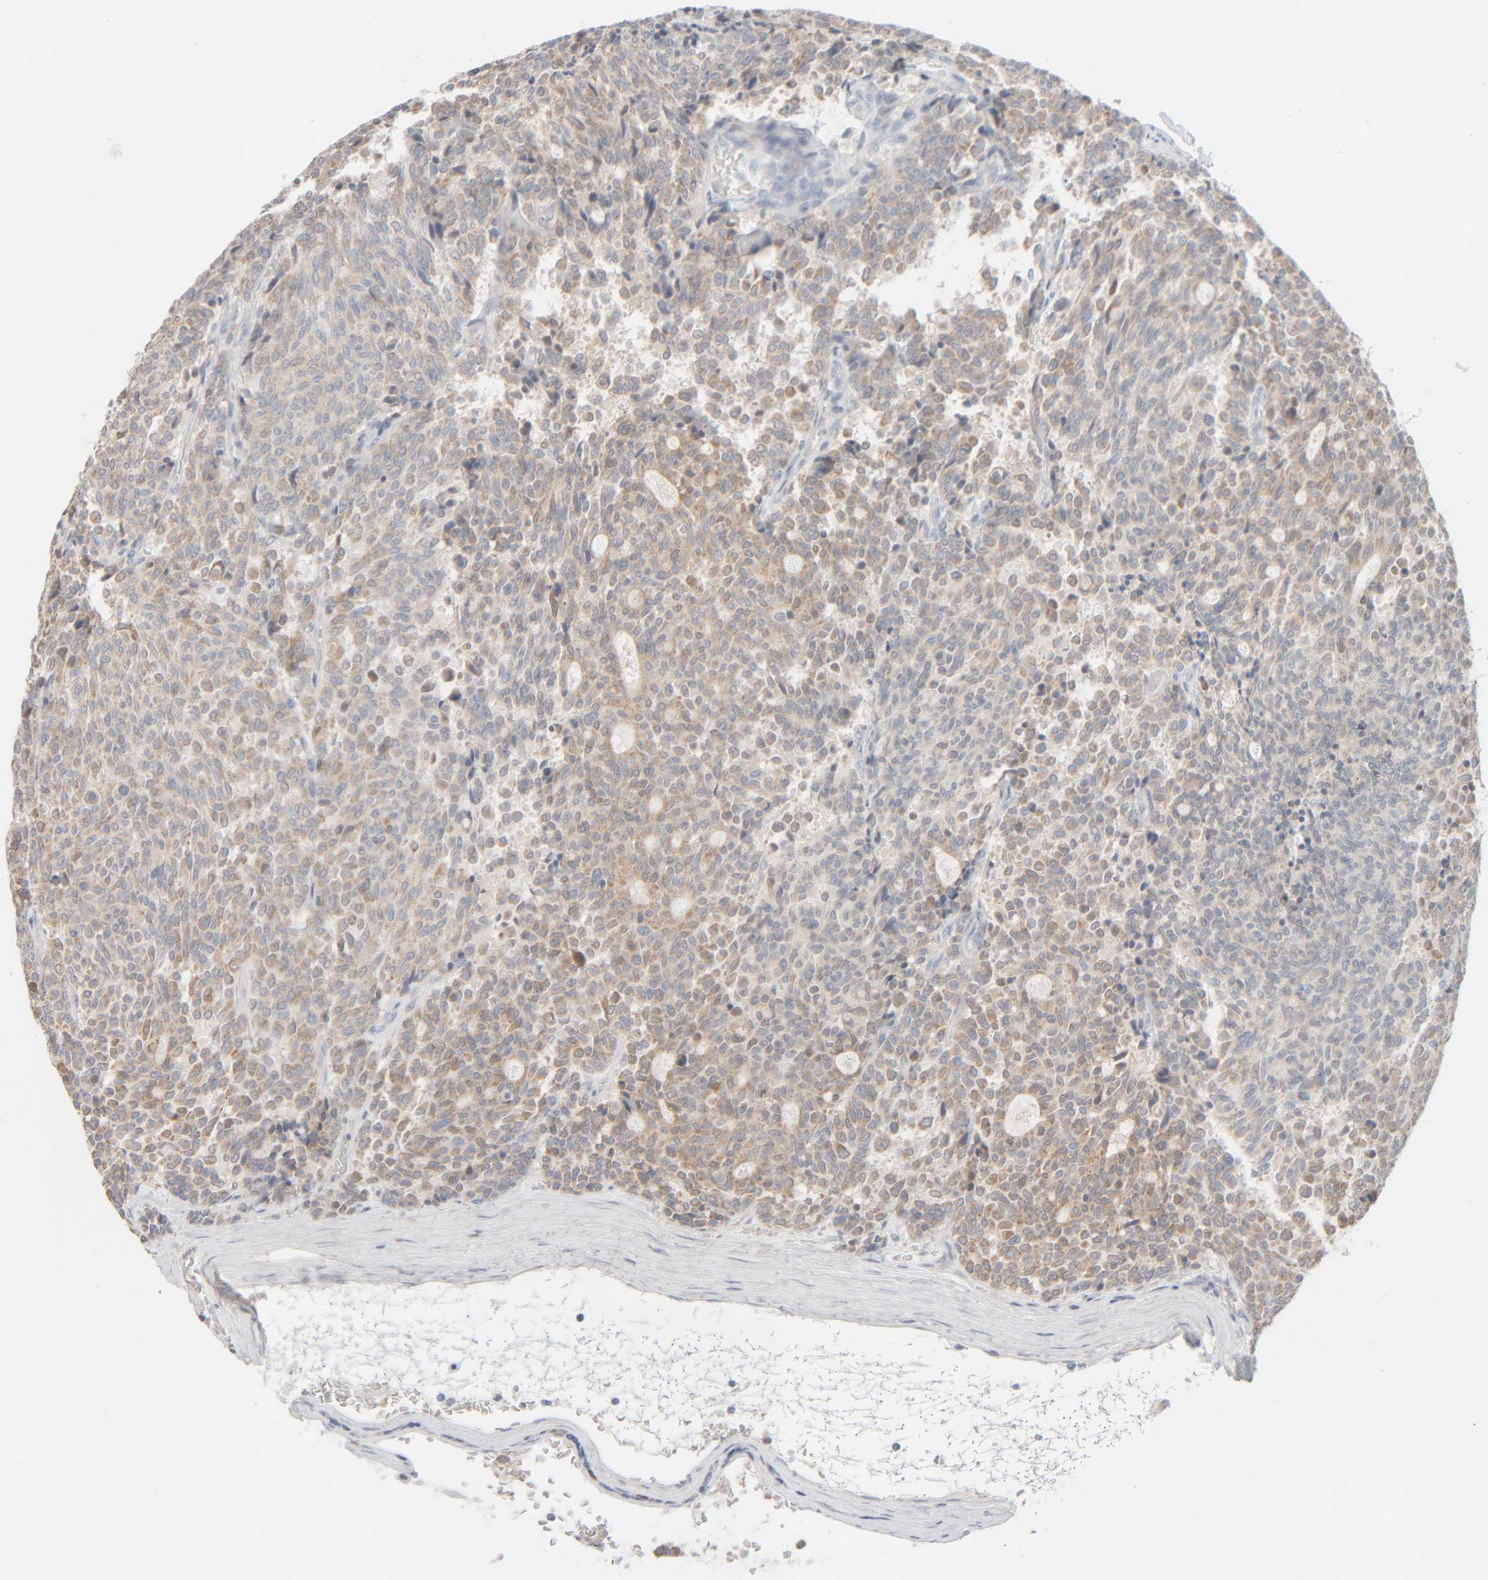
{"staining": {"intensity": "moderate", "quantity": "25%-75%", "location": "cytoplasmic/membranous"}, "tissue": "carcinoid", "cell_type": "Tumor cells", "image_type": "cancer", "snomed": [{"axis": "morphology", "description": "Carcinoid, malignant, NOS"}, {"axis": "topography", "description": "Pancreas"}], "caption": "This photomicrograph reveals immunohistochemistry staining of malignant carcinoid, with medium moderate cytoplasmic/membranous positivity in approximately 25%-75% of tumor cells.", "gene": "RIDA", "patient": {"sex": "female", "age": 54}}